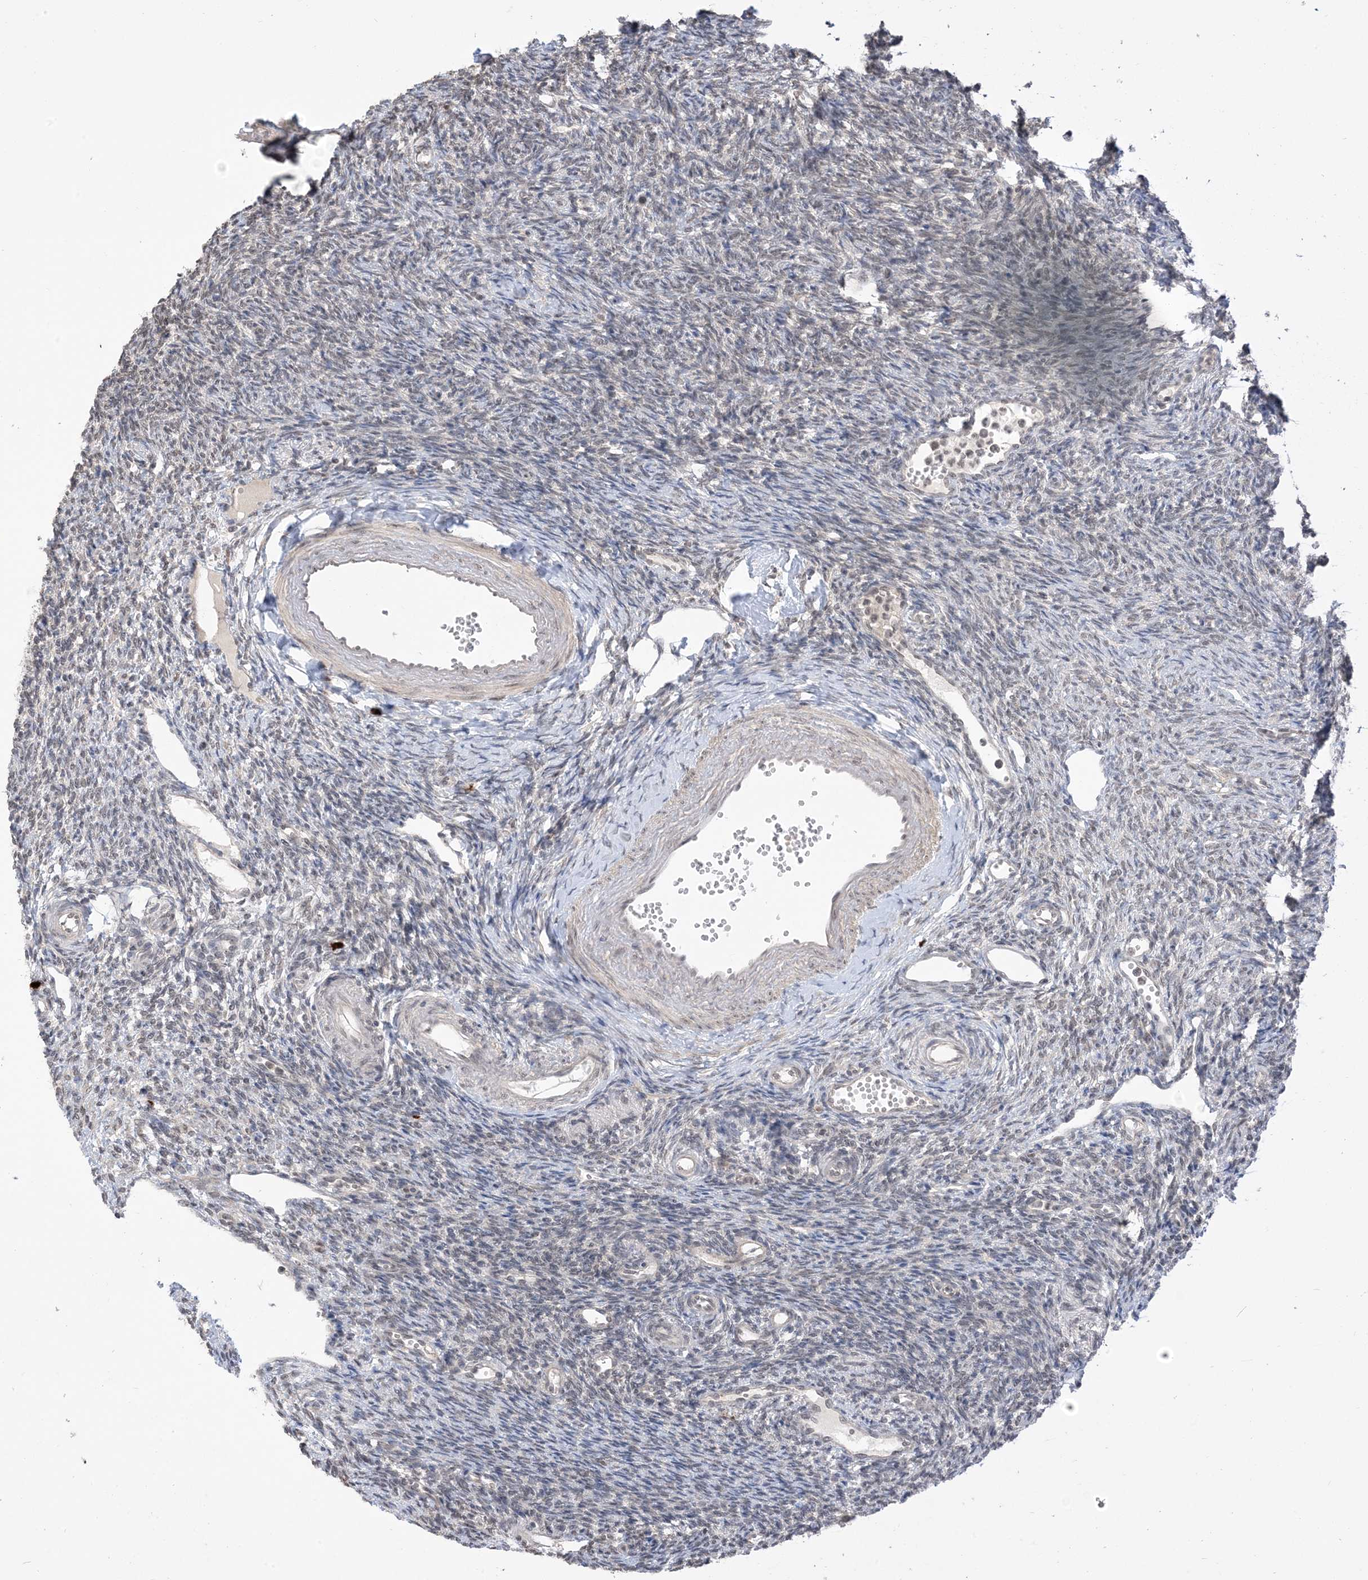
{"staining": {"intensity": "weak", "quantity": "25%-75%", "location": "cytoplasmic/membranous"}, "tissue": "ovary", "cell_type": "Follicle cells", "image_type": "normal", "snomed": [{"axis": "morphology", "description": "Normal tissue, NOS"}, {"axis": "morphology", "description": "Cyst, NOS"}, {"axis": "topography", "description": "Ovary"}], "caption": "High-magnification brightfield microscopy of unremarkable ovary stained with DAB (brown) and counterstained with hematoxylin (blue). follicle cells exhibit weak cytoplasmic/membranous expression is present in approximately25%-75% of cells.", "gene": "RANBP9", "patient": {"sex": "female", "age": 33}}